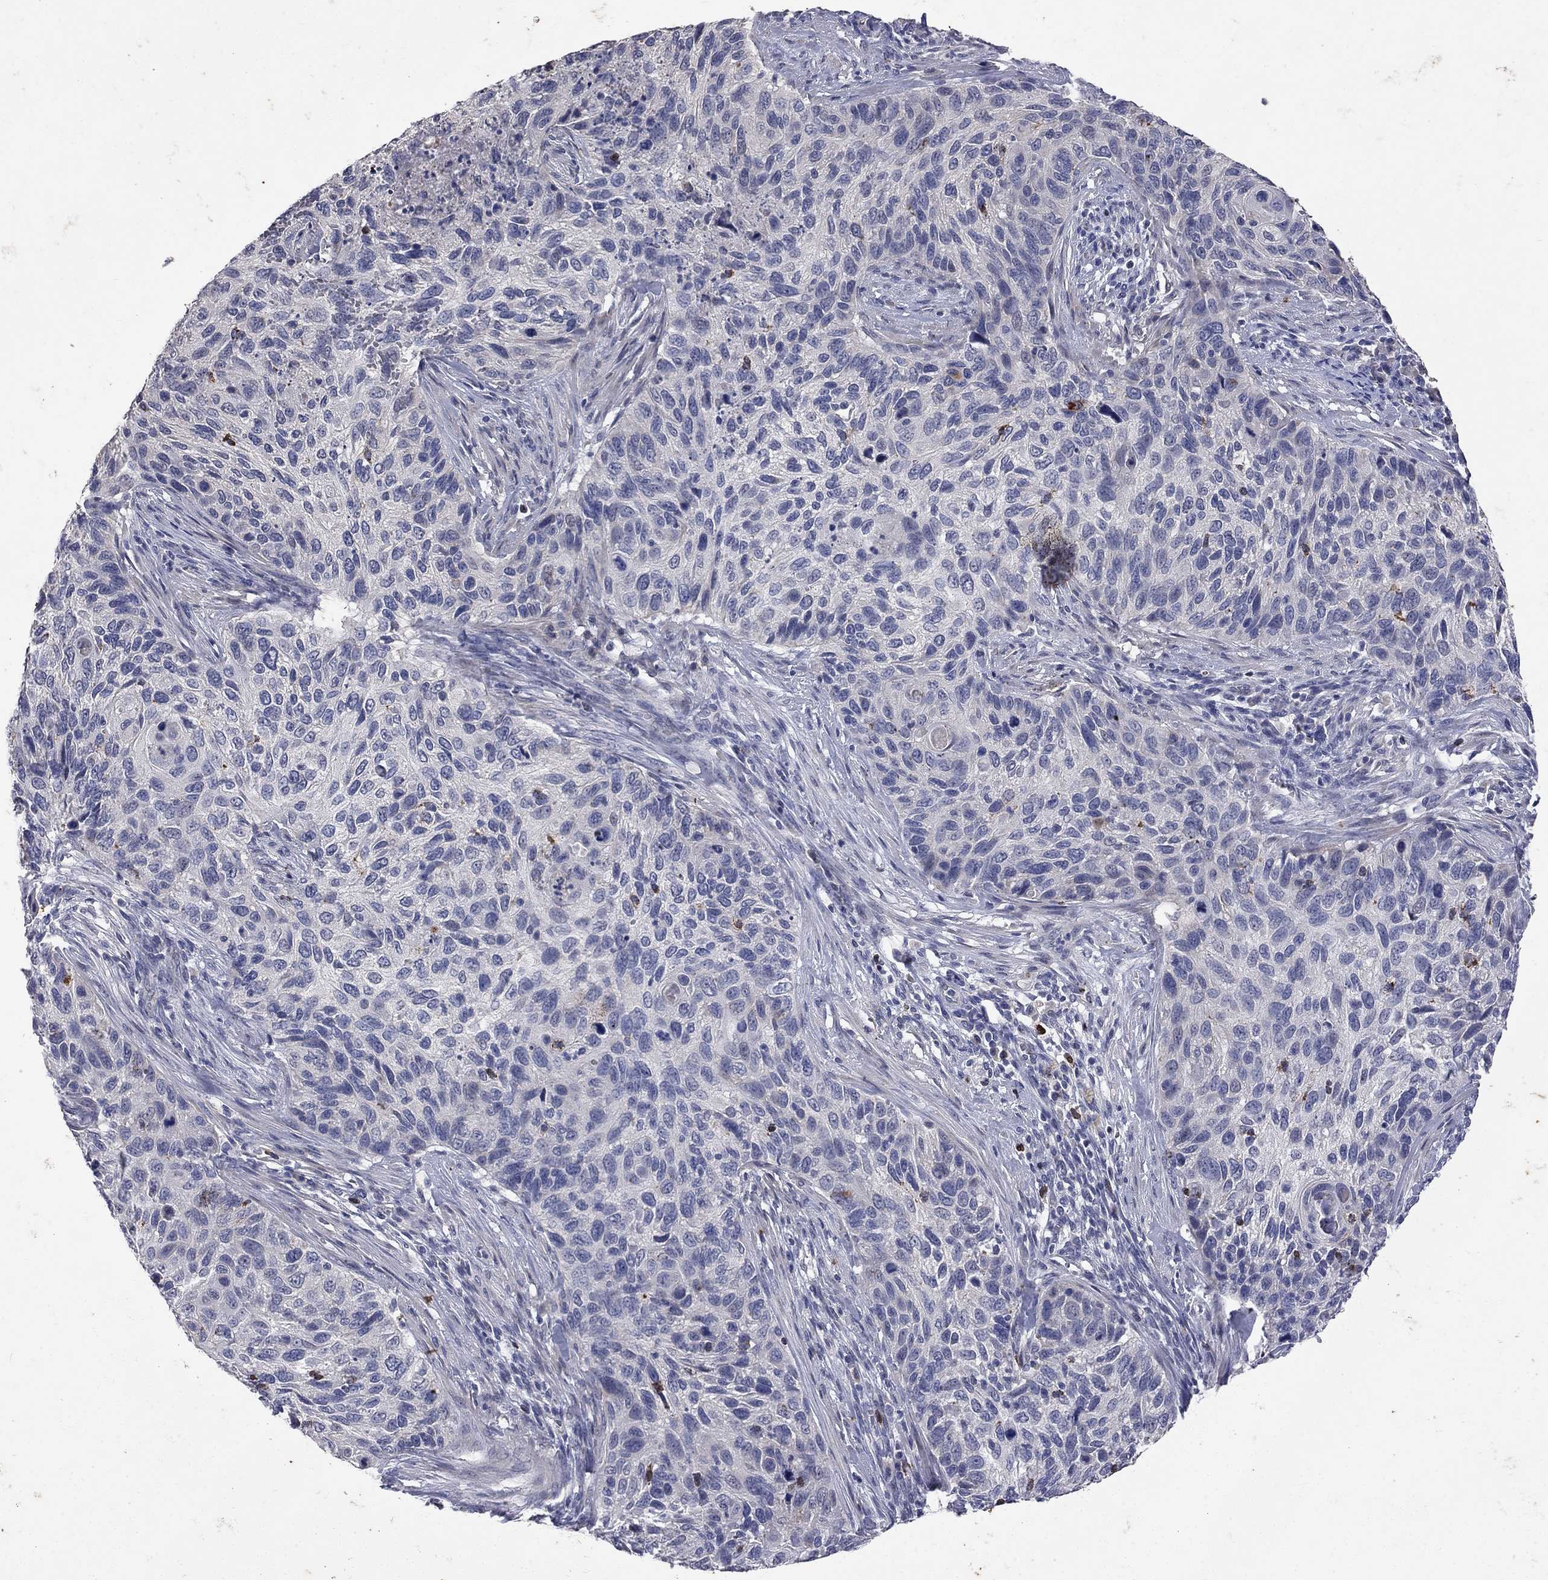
{"staining": {"intensity": "negative", "quantity": "none", "location": "none"}, "tissue": "cervical cancer", "cell_type": "Tumor cells", "image_type": "cancer", "snomed": [{"axis": "morphology", "description": "Squamous cell carcinoma, NOS"}, {"axis": "topography", "description": "Cervix"}], "caption": "An immunohistochemistry photomicrograph of squamous cell carcinoma (cervical) is shown. There is no staining in tumor cells of squamous cell carcinoma (cervical). (Stains: DAB (3,3'-diaminobenzidine) IHC with hematoxylin counter stain, Microscopy: brightfield microscopy at high magnification).", "gene": "NOS2", "patient": {"sex": "female", "age": 70}}